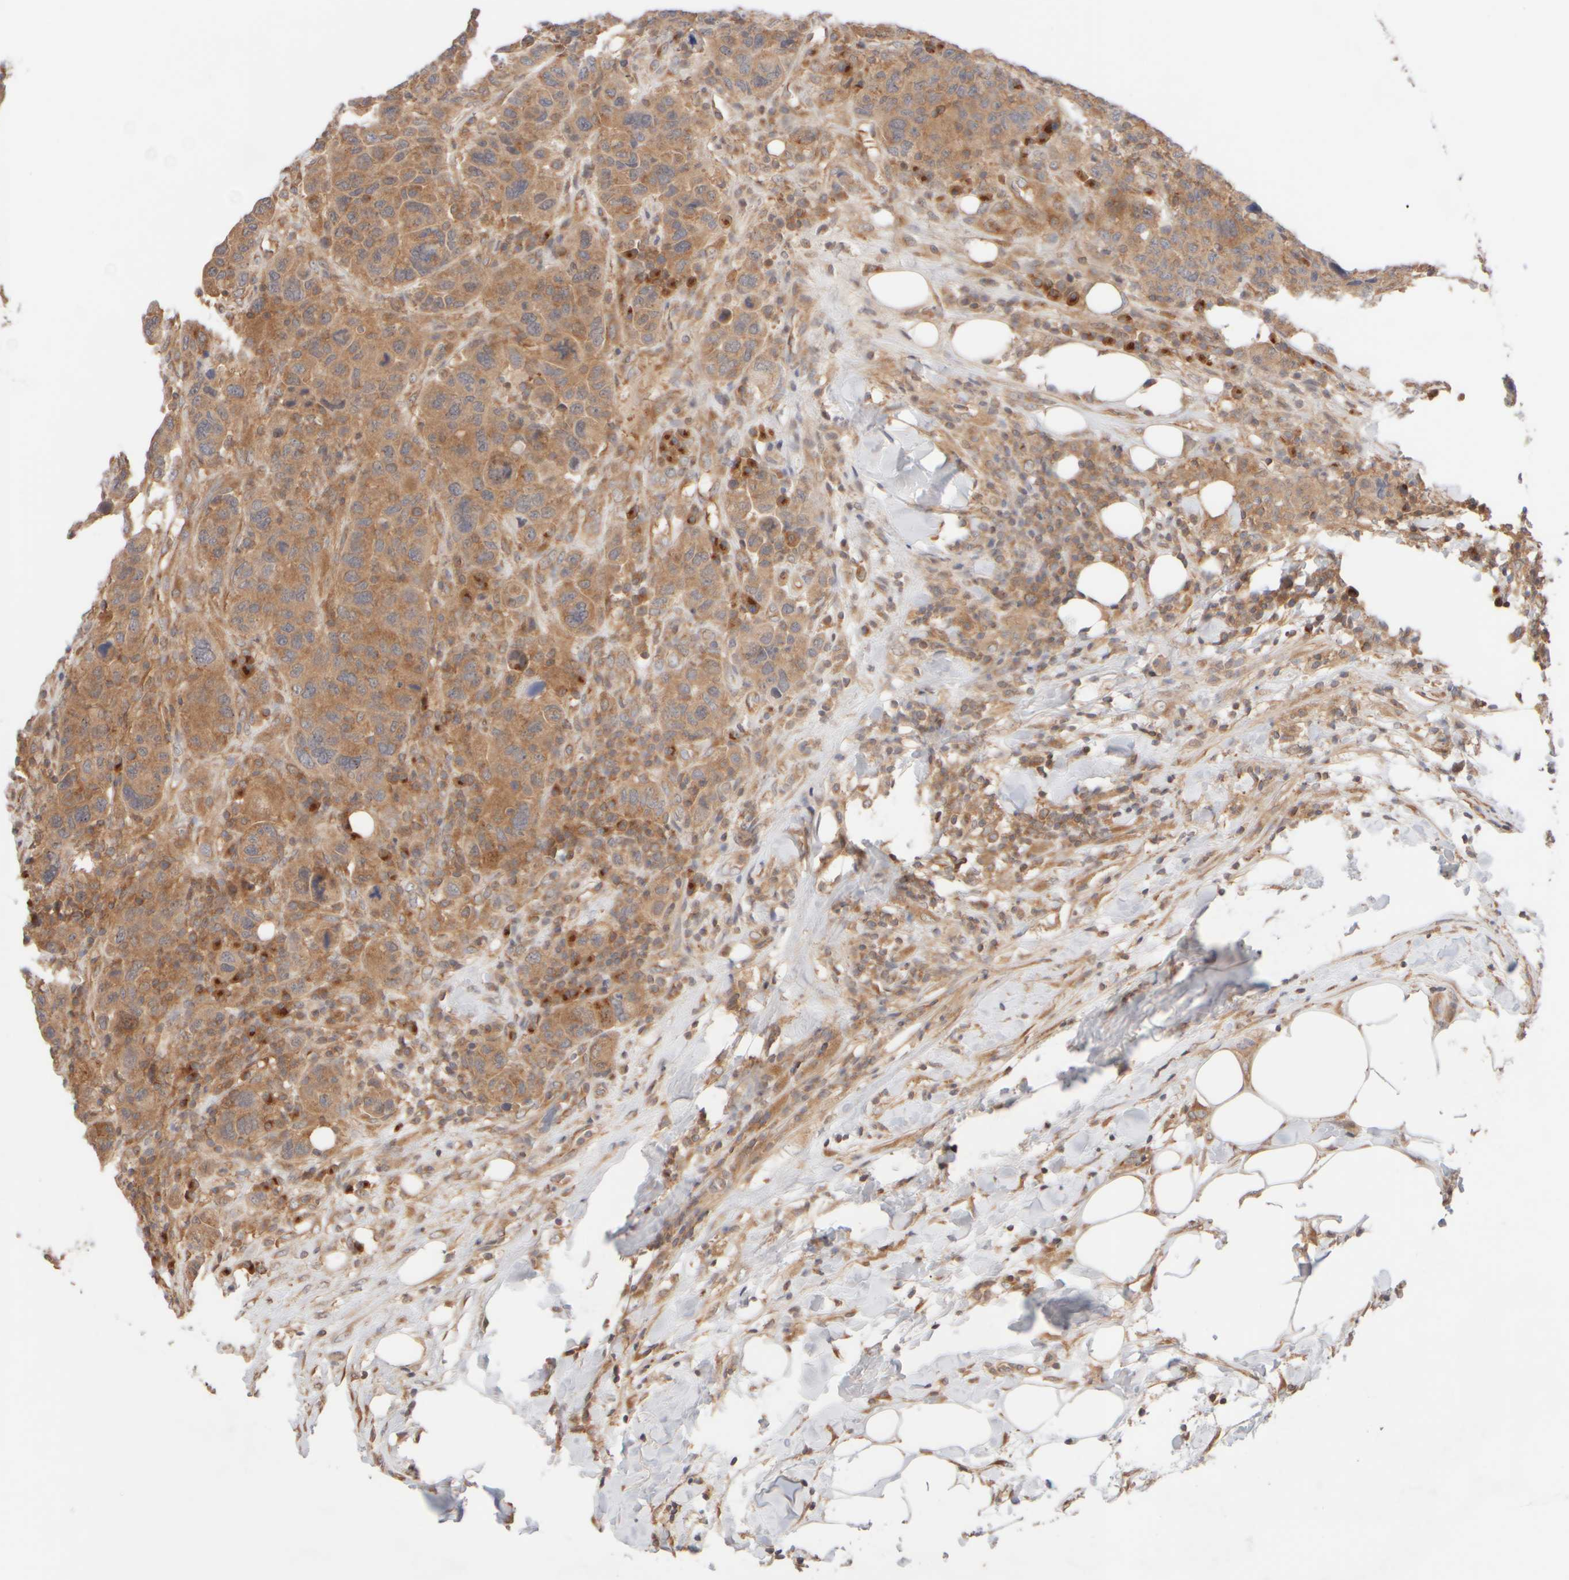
{"staining": {"intensity": "moderate", "quantity": ">75%", "location": "cytoplasmic/membranous"}, "tissue": "breast cancer", "cell_type": "Tumor cells", "image_type": "cancer", "snomed": [{"axis": "morphology", "description": "Duct carcinoma"}, {"axis": "topography", "description": "Breast"}], "caption": "Breast cancer stained with DAB (3,3'-diaminobenzidine) IHC demonstrates medium levels of moderate cytoplasmic/membranous staining in approximately >75% of tumor cells. Nuclei are stained in blue.", "gene": "RABEP1", "patient": {"sex": "female", "age": 37}}